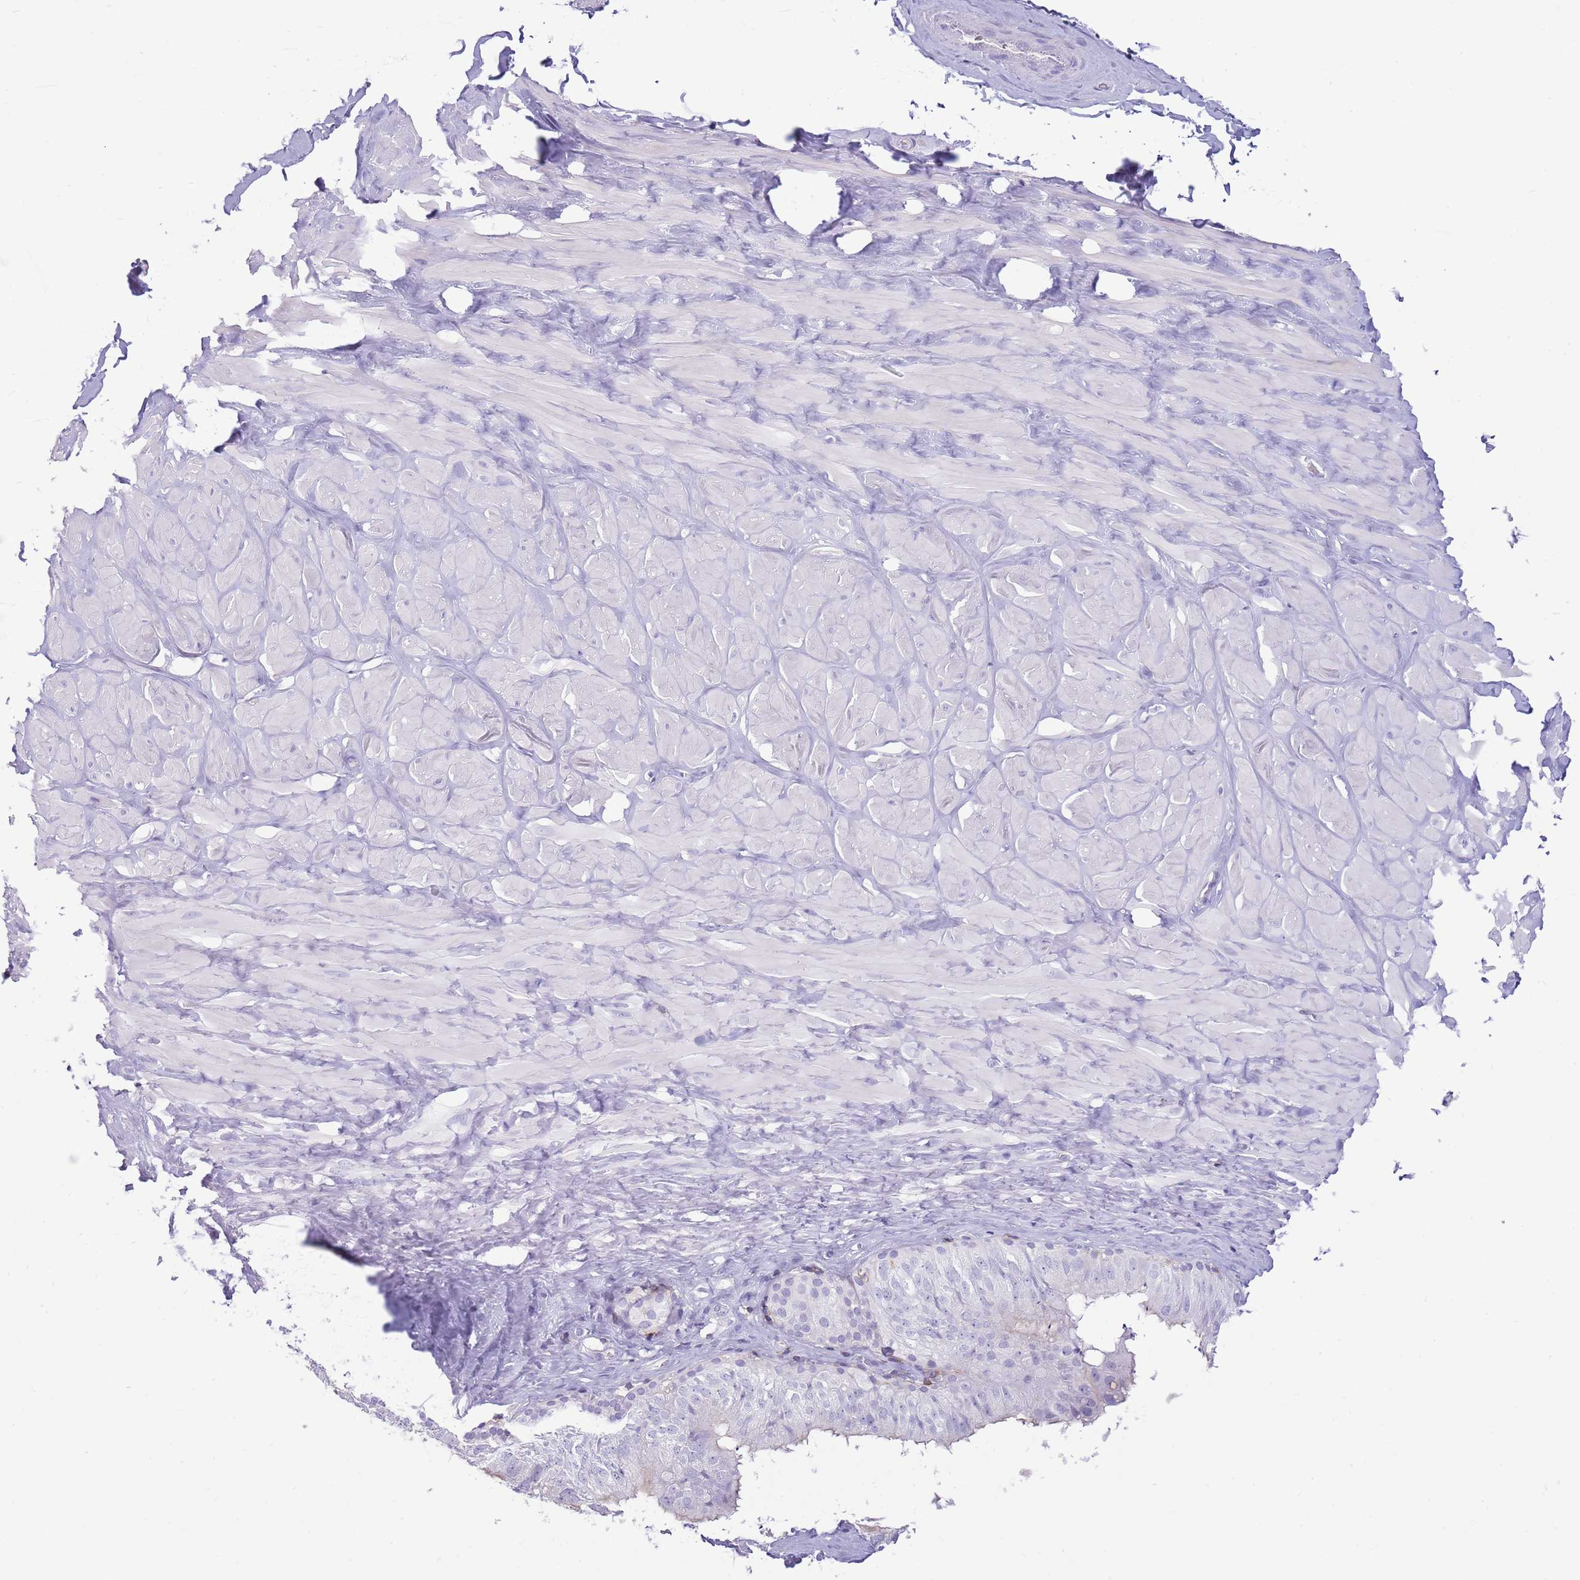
{"staining": {"intensity": "negative", "quantity": "none", "location": "none"}, "tissue": "adipose tissue", "cell_type": "Adipocytes", "image_type": "normal", "snomed": [{"axis": "morphology", "description": "Normal tissue, NOS"}, {"axis": "topography", "description": "Soft tissue"}, {"axis": "topography", "description": "Adipose tissue"}, {"axis": "topography", "description": "Vascular tissue"}, {"axis": "topography", "description": "Peripheral nerve tissue"}], "caption": "Immunohistochemistry histopathology image of benign adipose tissue stained for a protein (brown), which reveals no positivity in adipocytes. Brightfield microscopy of IHC stained with DAB (3,3'-diaminobenzidine) (brown) and hematoxylin (blue), captured at high magnification.", "gene": "OR4Q3", "patient": {"sex": "male", "age": 46}}